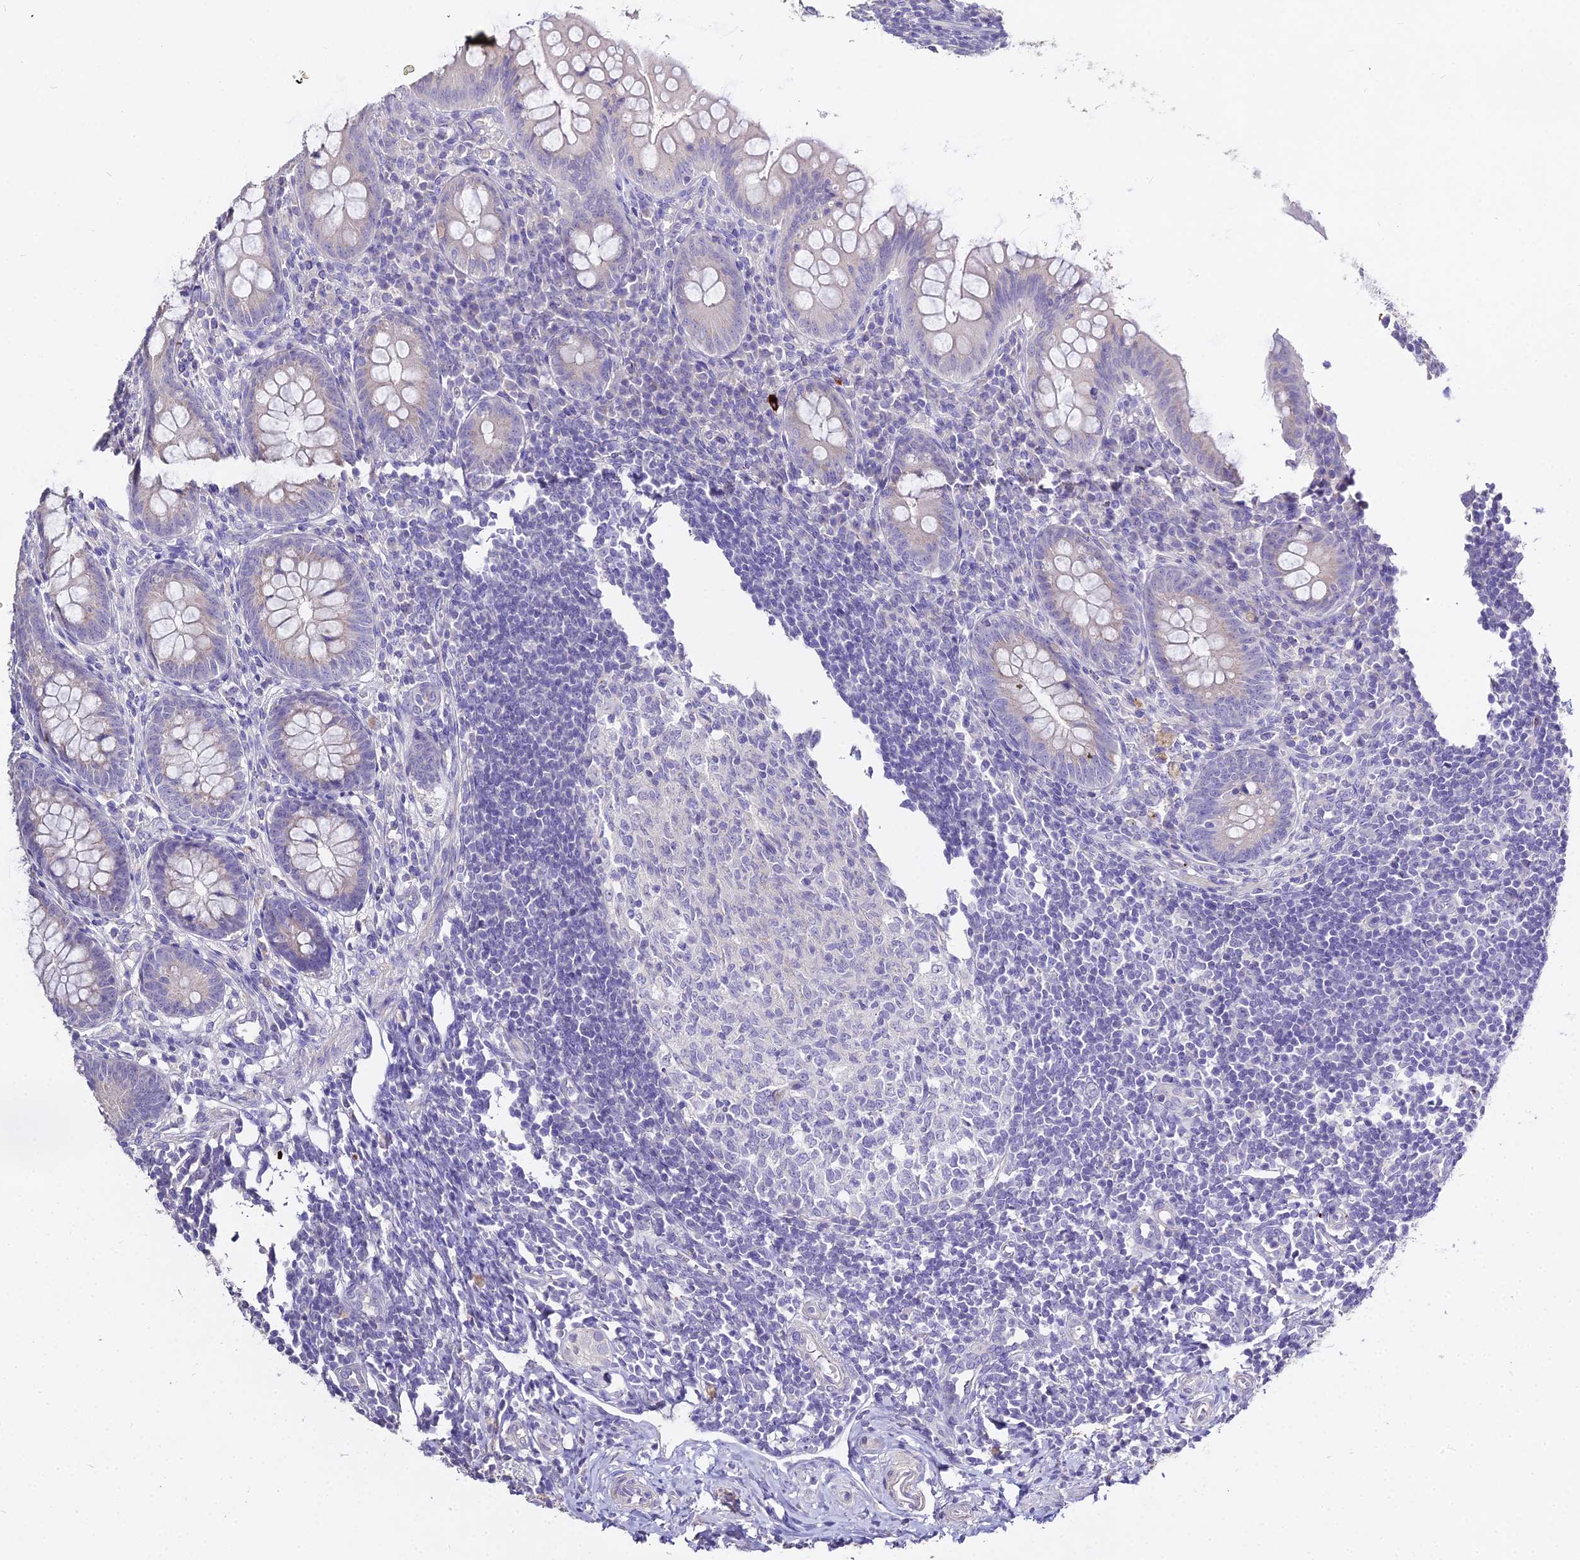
{"staining": {"intensity": "negative", "quantity": "none", "location": "none"}, "tissue": "appendix", "cell_type": "Glandular cells", "image_type": "normal", "snomed": [{"axis": "morphology", "description": "Normal tissue, NOS"}, {"axis": "topography", "description": "Appendix"}], "caption": "This is a histopathology image of IHC staining of normal appendix, which shows no staining in glandular cells.", "gene": "GLYAT", "patient": {"sex": "female", "age": 33}}